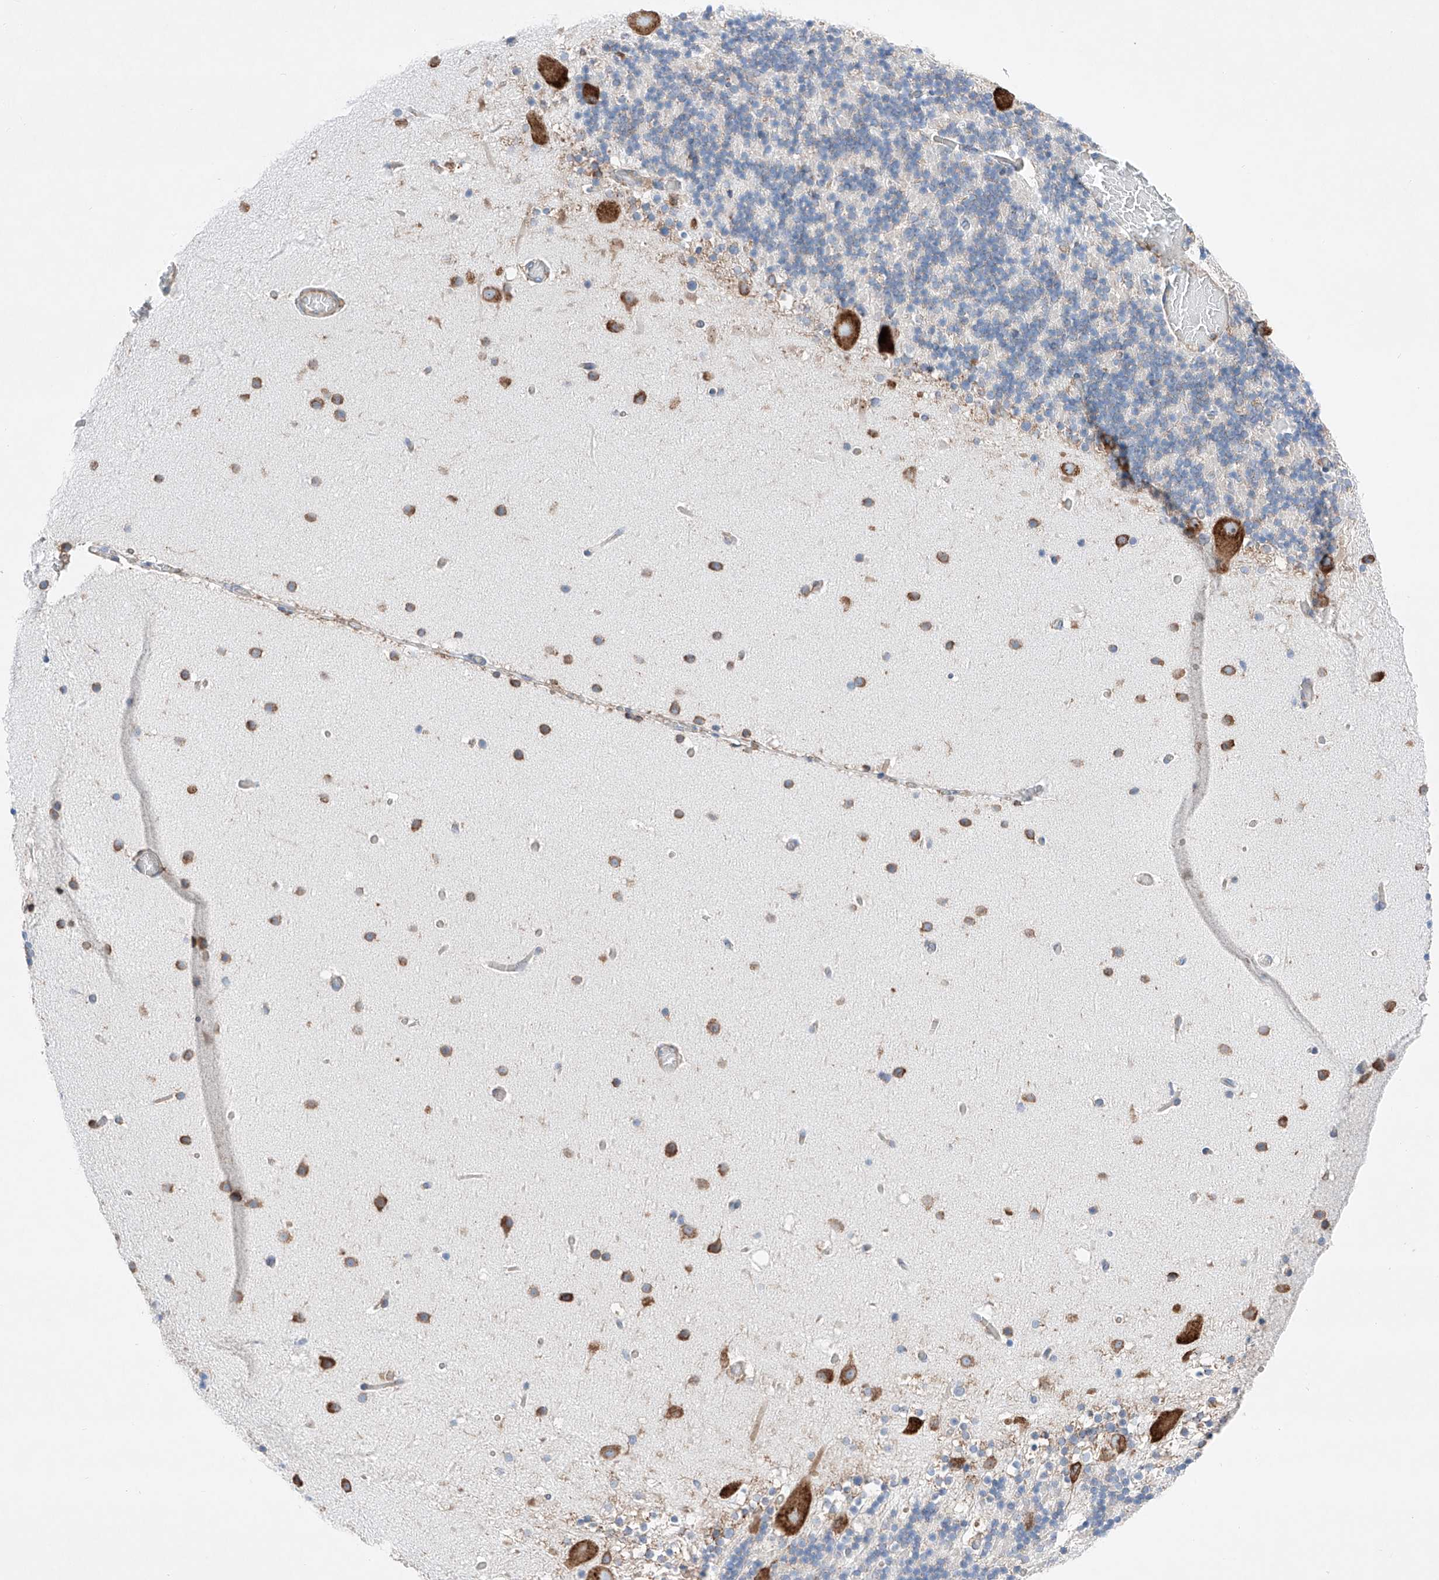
{"staining": {"intensity": "negative", "quantity": "none", "location": "none"}, "tissue": "cerebellum", "cell_type": "Cells in granular layer", "image_type": "normal", "snomed": [{"axis": "morphology", "description": "Normal tissue, NOS"}, {"axis": "topography", "description": "Cerebellum"}], "caption": "This is an immunohistochemistry (IHC) photomicrograph of benign human cerebellum. There is no expression in cells in granular layer.", "gene": "CRELD1", "patient": {"sex": "male", "age": 57}}